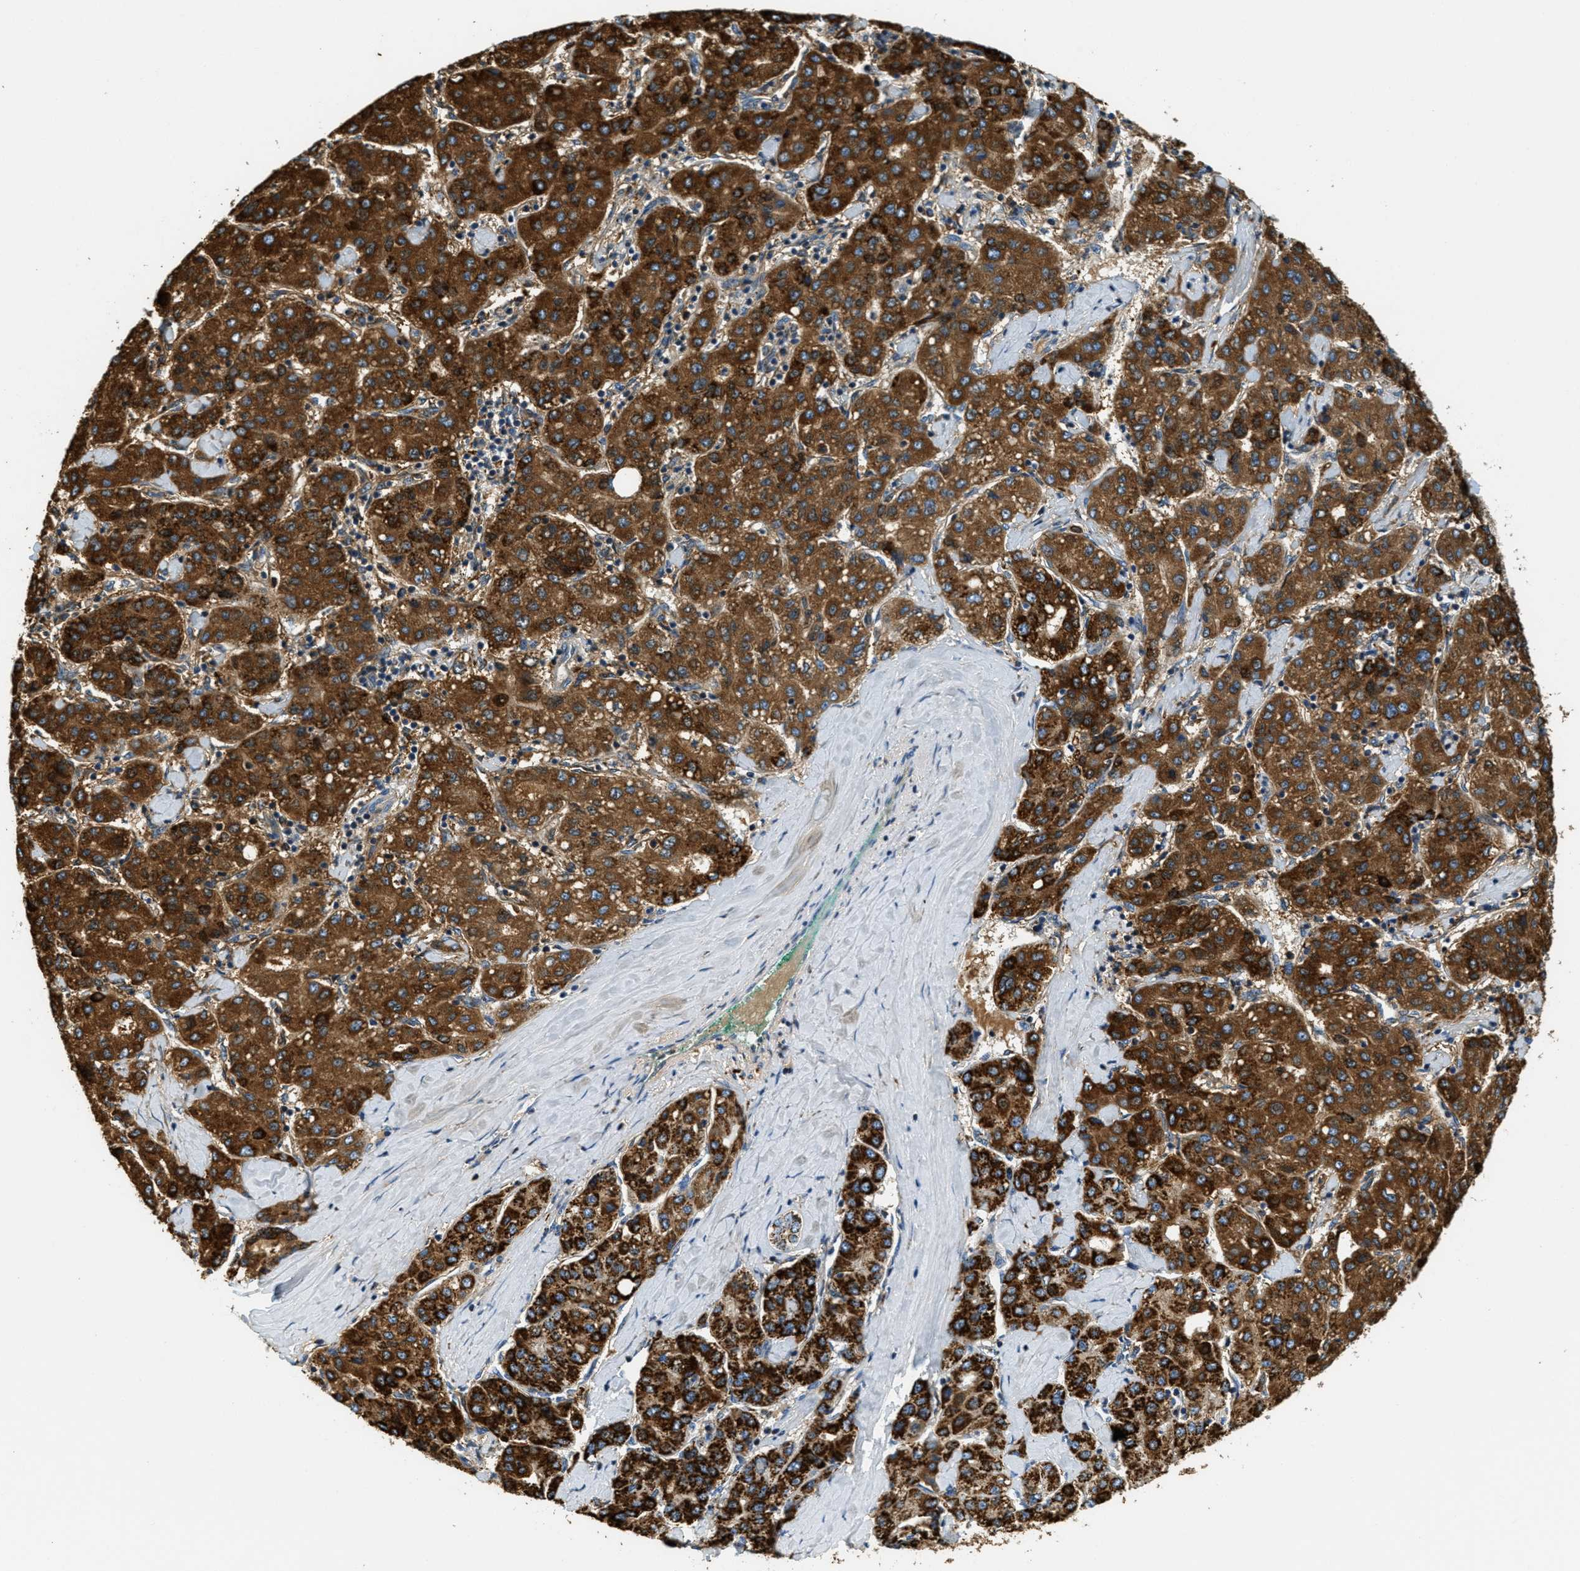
{"staining": {"intensity": "strong", "quantity": ">75%", "location": "cytoplasmic/membranous"}, "tissue": "liver cancer", "cell_type": "Tumor cells", "image_type": "cancer", "snomed": [{"axis": "morphology", "description": "Carcinoma, Hepatocellular, NOS"}, {"axis": "topography", "description": "Liver"}], "caption": "DAB immunohistochemical staining of human liver hepatocellular carcinoma demonstrates strong cytoplasmic/membranous protein staining in about >75% of tumor cells.", "gene": "HLCS", "patient": {"sex": "male", "age": 65}}